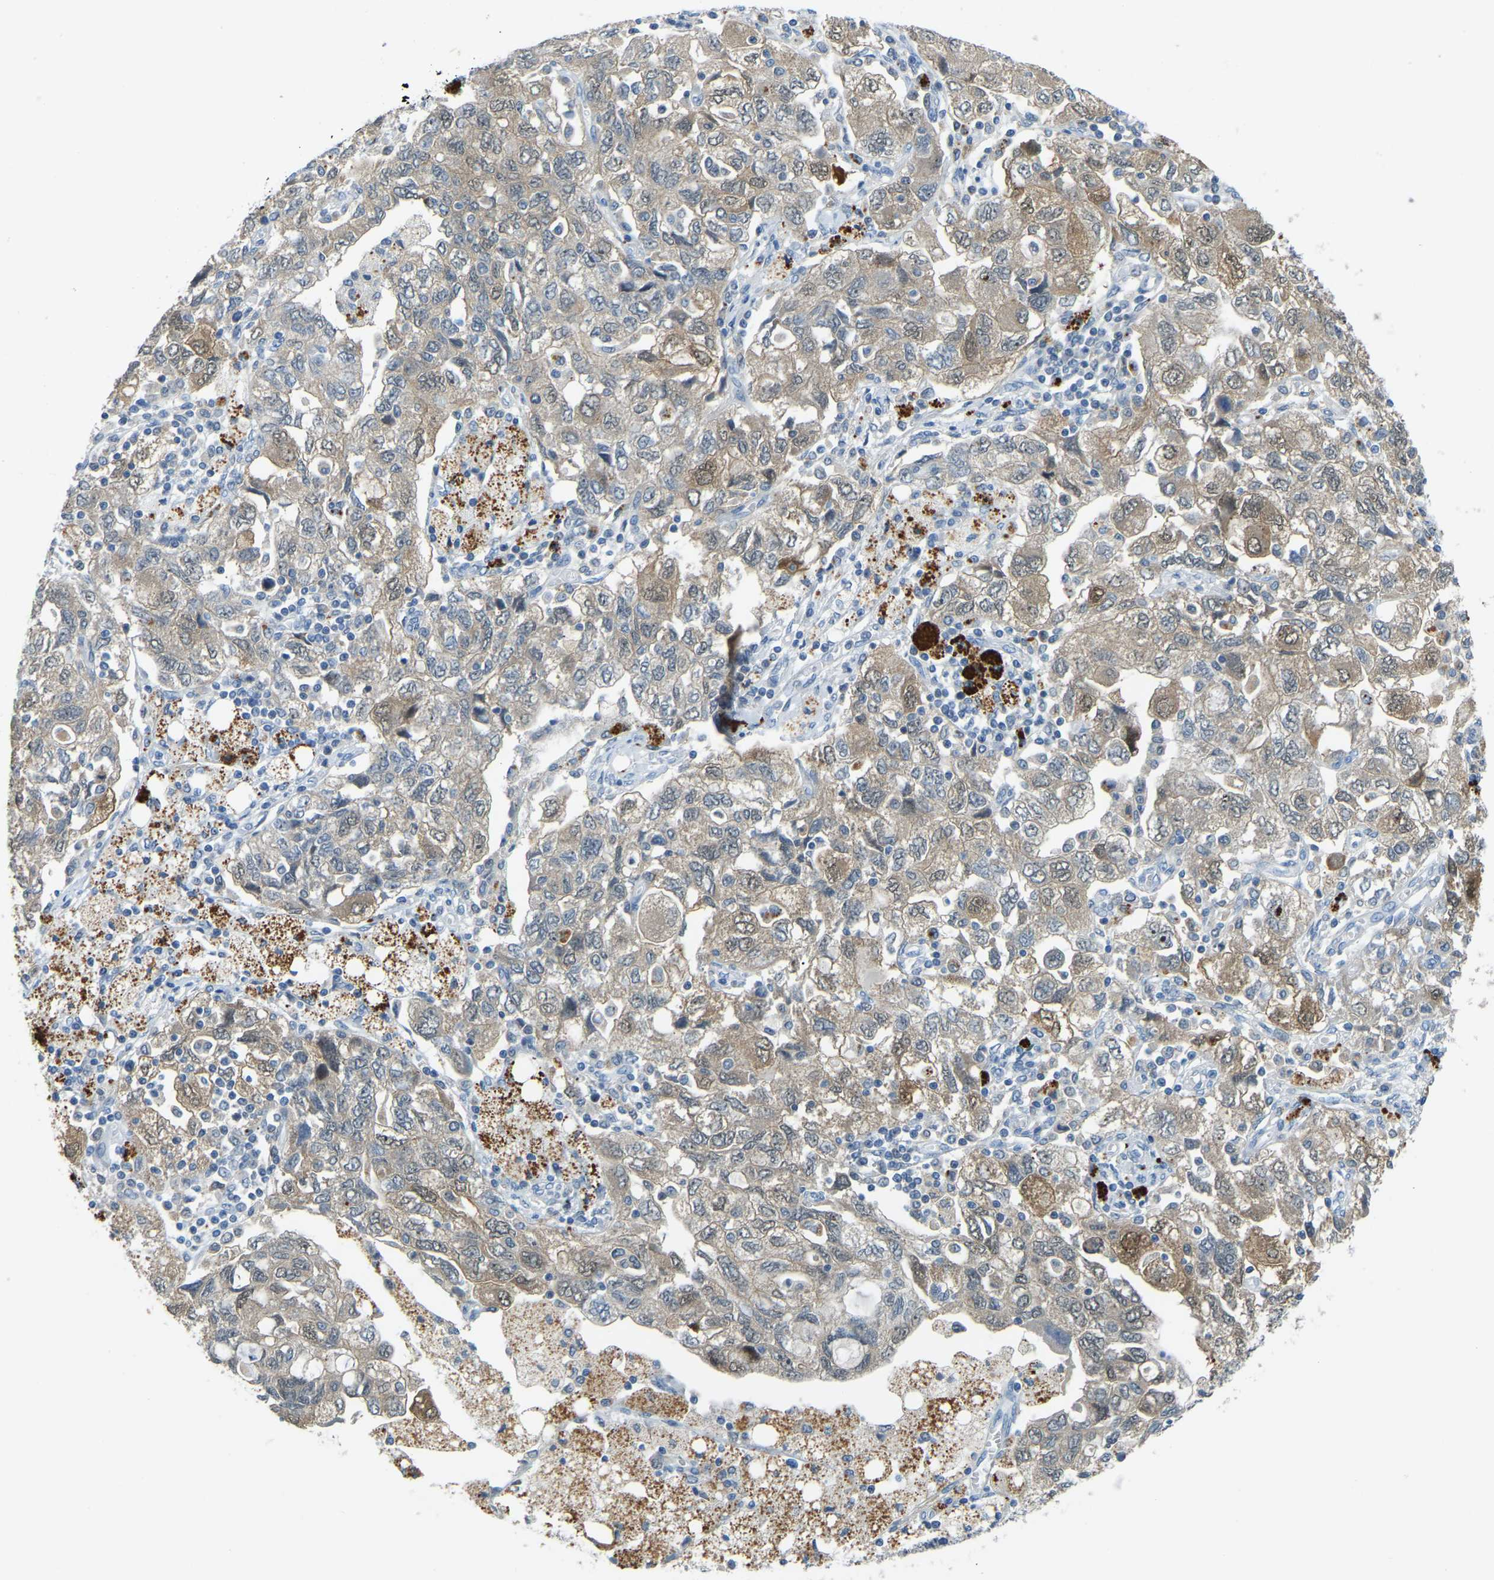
{"staining": {"intensity": "weak", "quantity": "25%-75%", "location": "cytoplasmic/membranous"}, "tissue": "ovarian cancer", "cell_type": "Tumor cells", "image_type": "cancer", "snomed": [{"axis": "morphology", "description": "Carcinoma, NOS"}, {"axis": "morphology", "description": "Cystadenocarcinoma, serous, NOS"}, {"axis": "topography", "description": "Ovary"}], "caption": "IHC (DAB) staining of human ovarian serous cystadenocarcinoma shows weak cytoplasmic/membranous protein staining in approximately 25%-75% of tumor cells.", "gene": "NME8", "patient": {"sex": "female", "age": 69}}